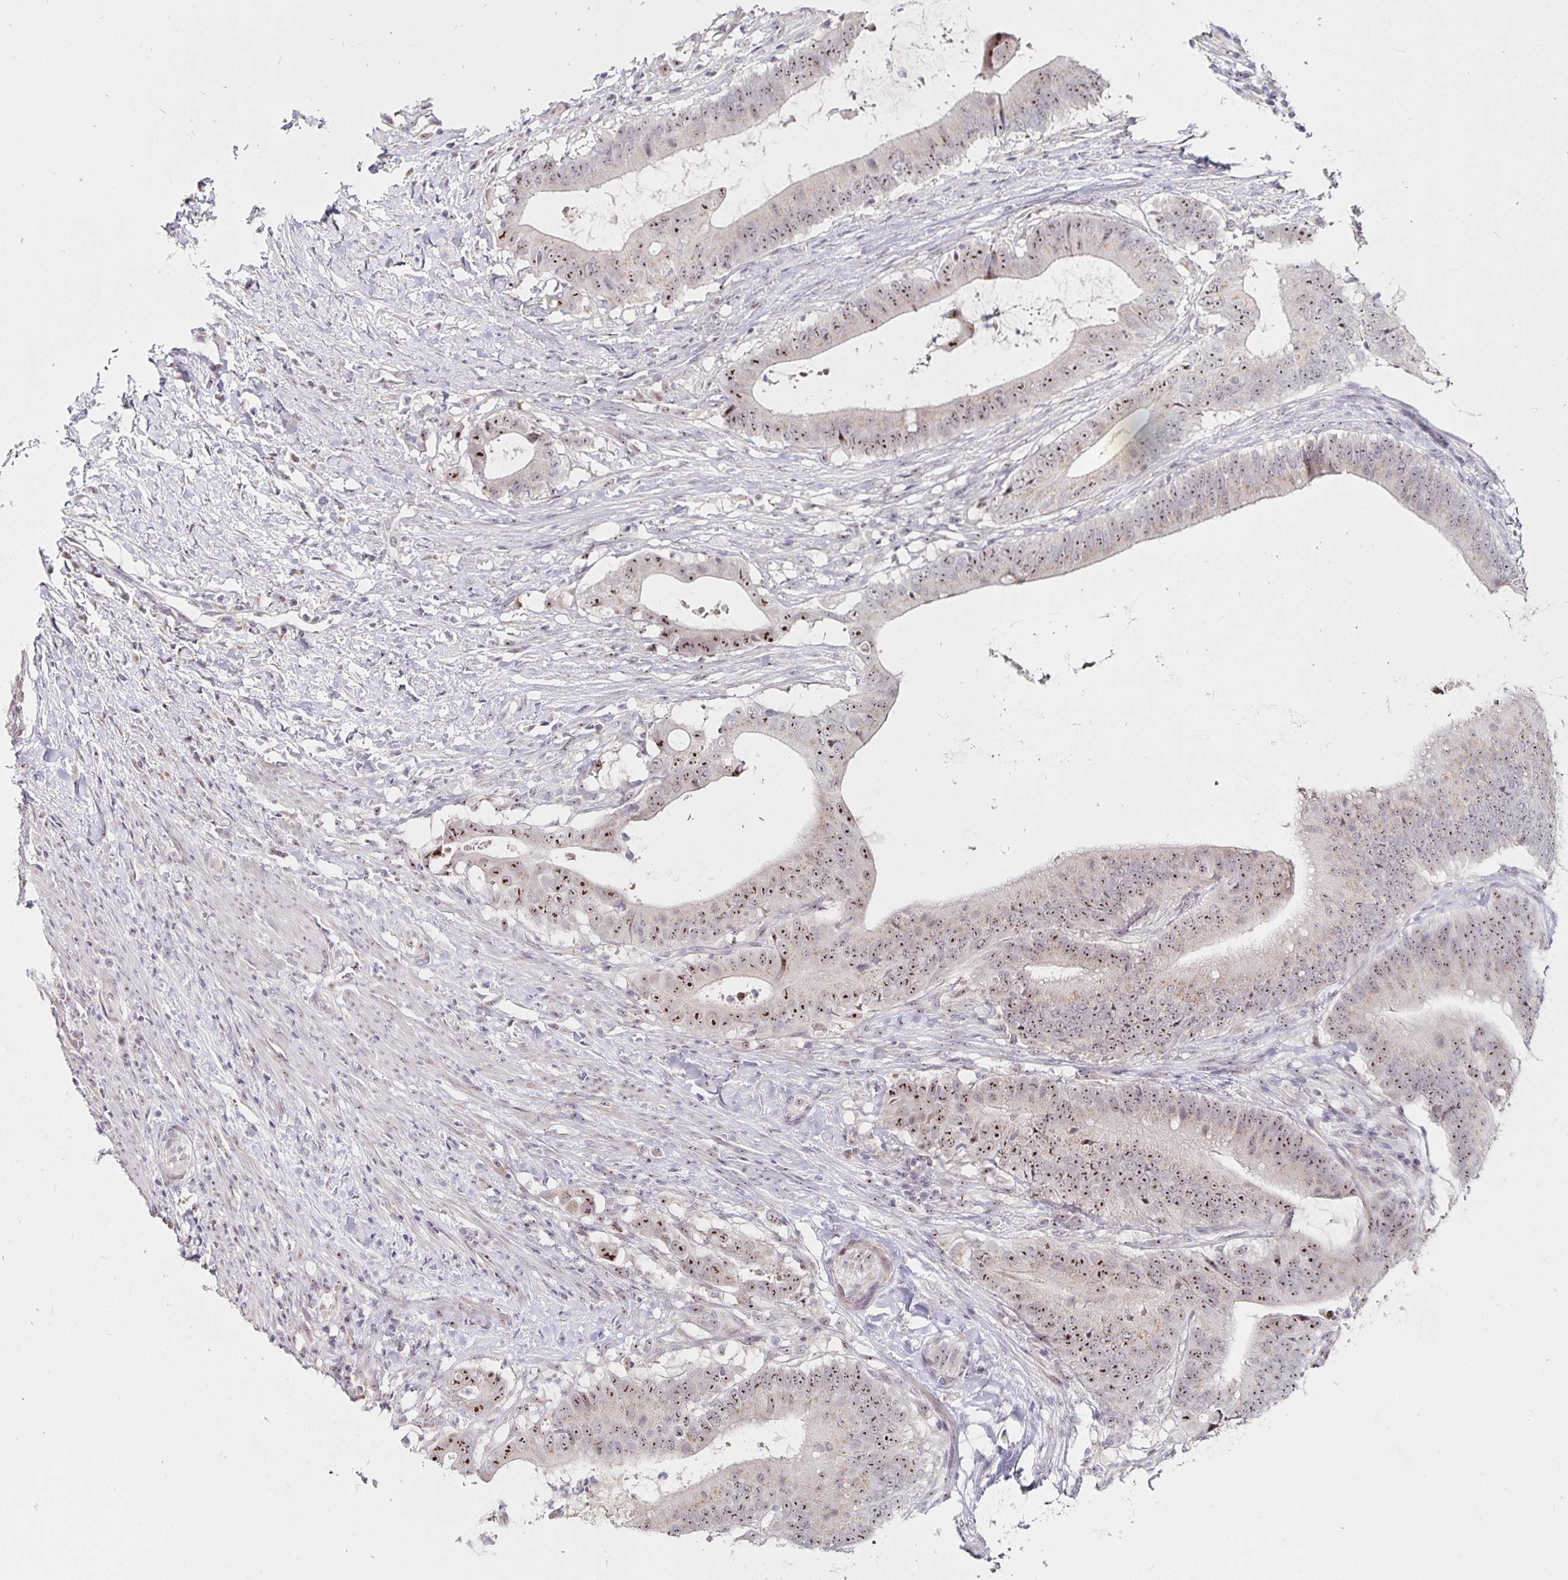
{"staining": {"intensity": "moderate", "quantity": ">75%", "location": "nuclear"}, "tissue": "colorectal cancer", "cell_type": "Tumor cells", "image_type": "cancer", "snomed": [{"axis": "morphology", "description": "Adenocarcinoma, NOS"}, {"axis": "topography", "description": "Colon"}], "caption": "This is a histology image of immunohistochemistry staining of colorectal adenocarcinoma, which shows moderate expression in the nuclear of tumor cells.", "gene": "NUP85", "patient": {"sex": "female", "age": 43}}